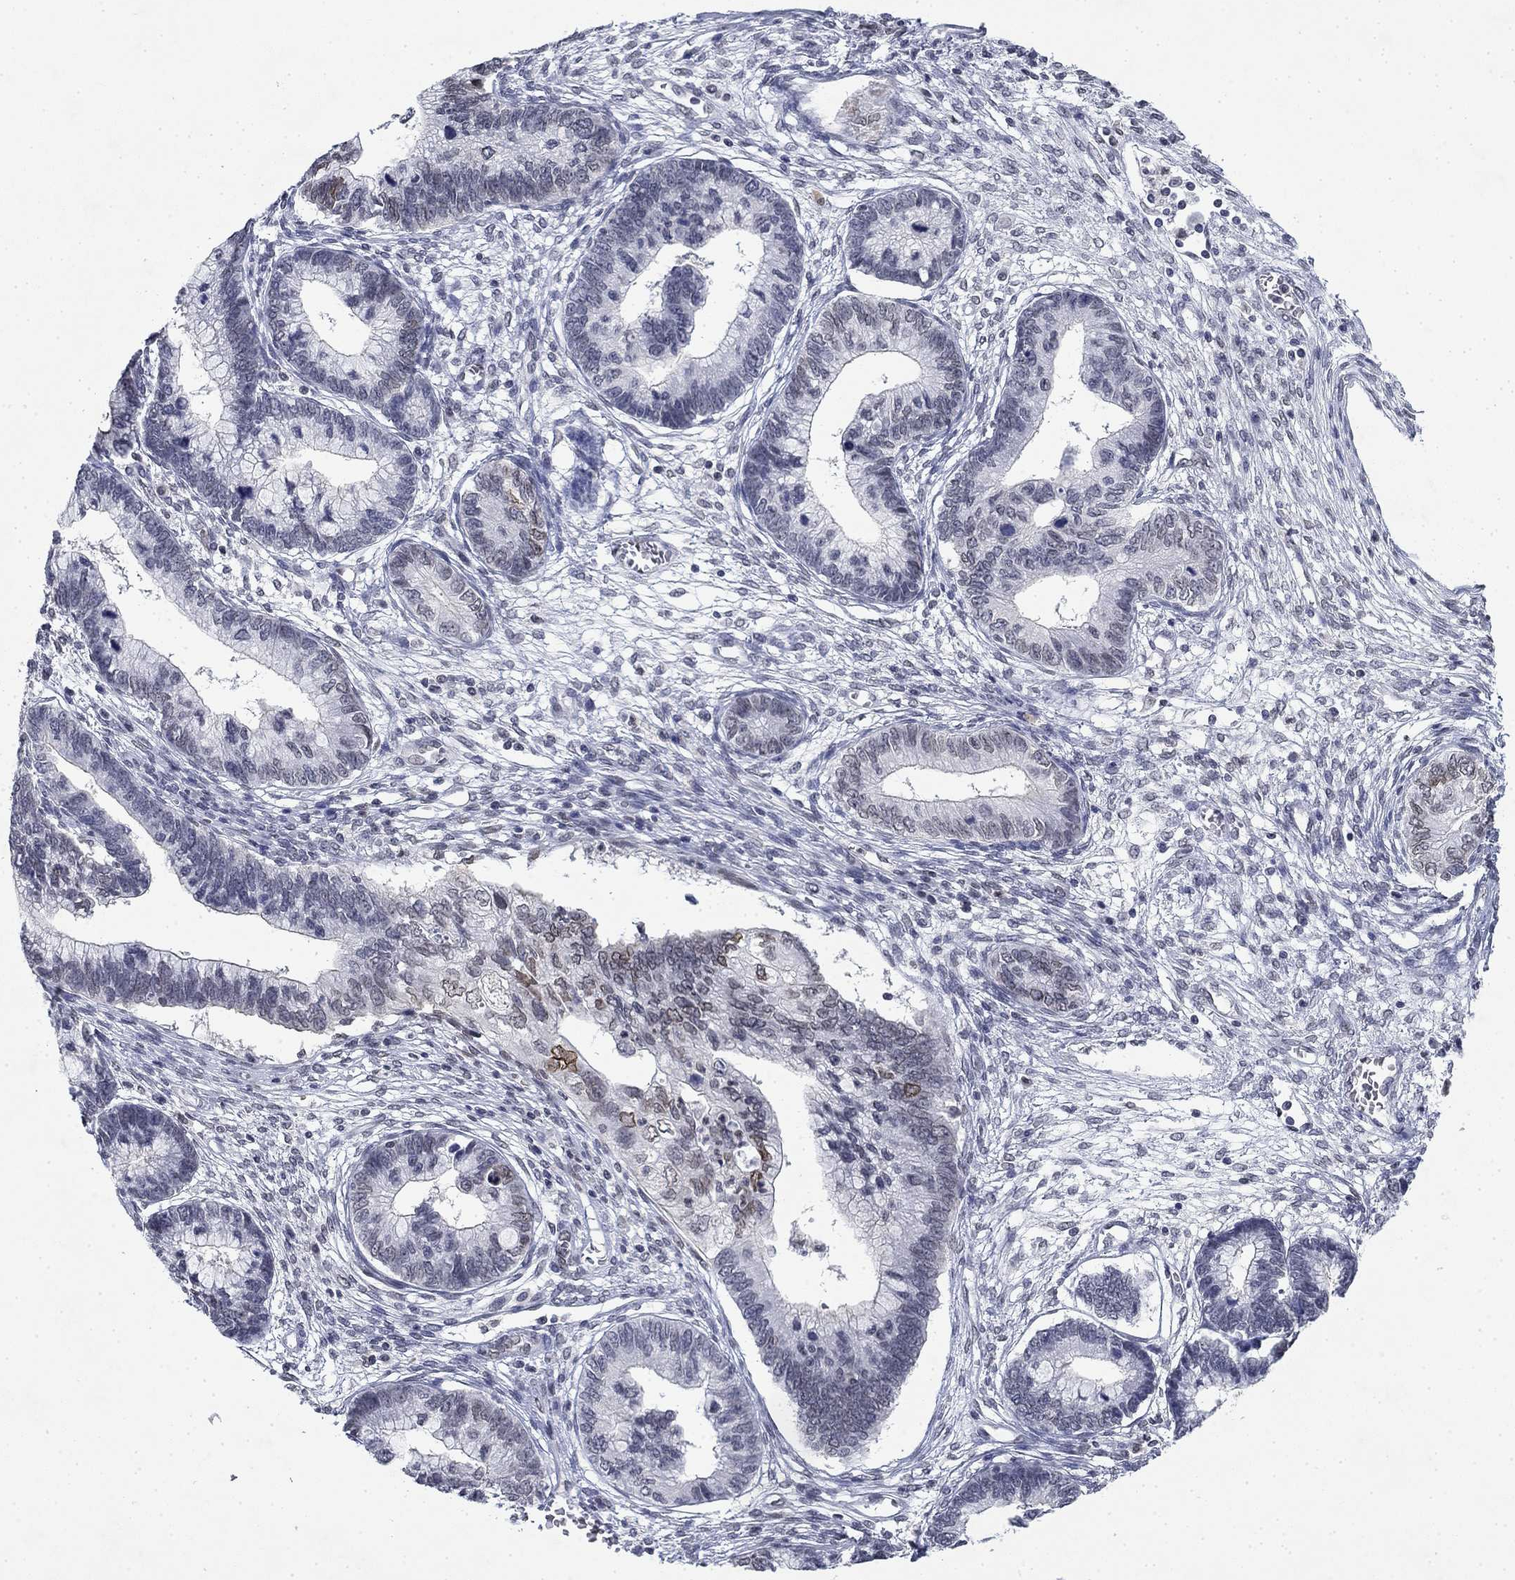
{"staining": {"intensity": "strong", "quantity": "<25%", "location": "cytoplasmic/membranous,nuclear"}, "tissue": "cervical cancer", "cell_type": "Tumor cells", "image_type": "cancer", "snomed": [{"axis": "morphology", "description": "Adenocarcinoma, NOS"}, {"axis": "topography", "description": "Cervix"}], "caption": "The image demonstrates immunohistochemical staining of cervical adenocarcinoma. There is strong cytoplasmic/membranous and nuclear positivity is identified in approximately <25% of tumor cells. Nuclei are stained in blue.", "gene": "TOR1AIP1", "patient": {"sex": "female", "age": 44}}